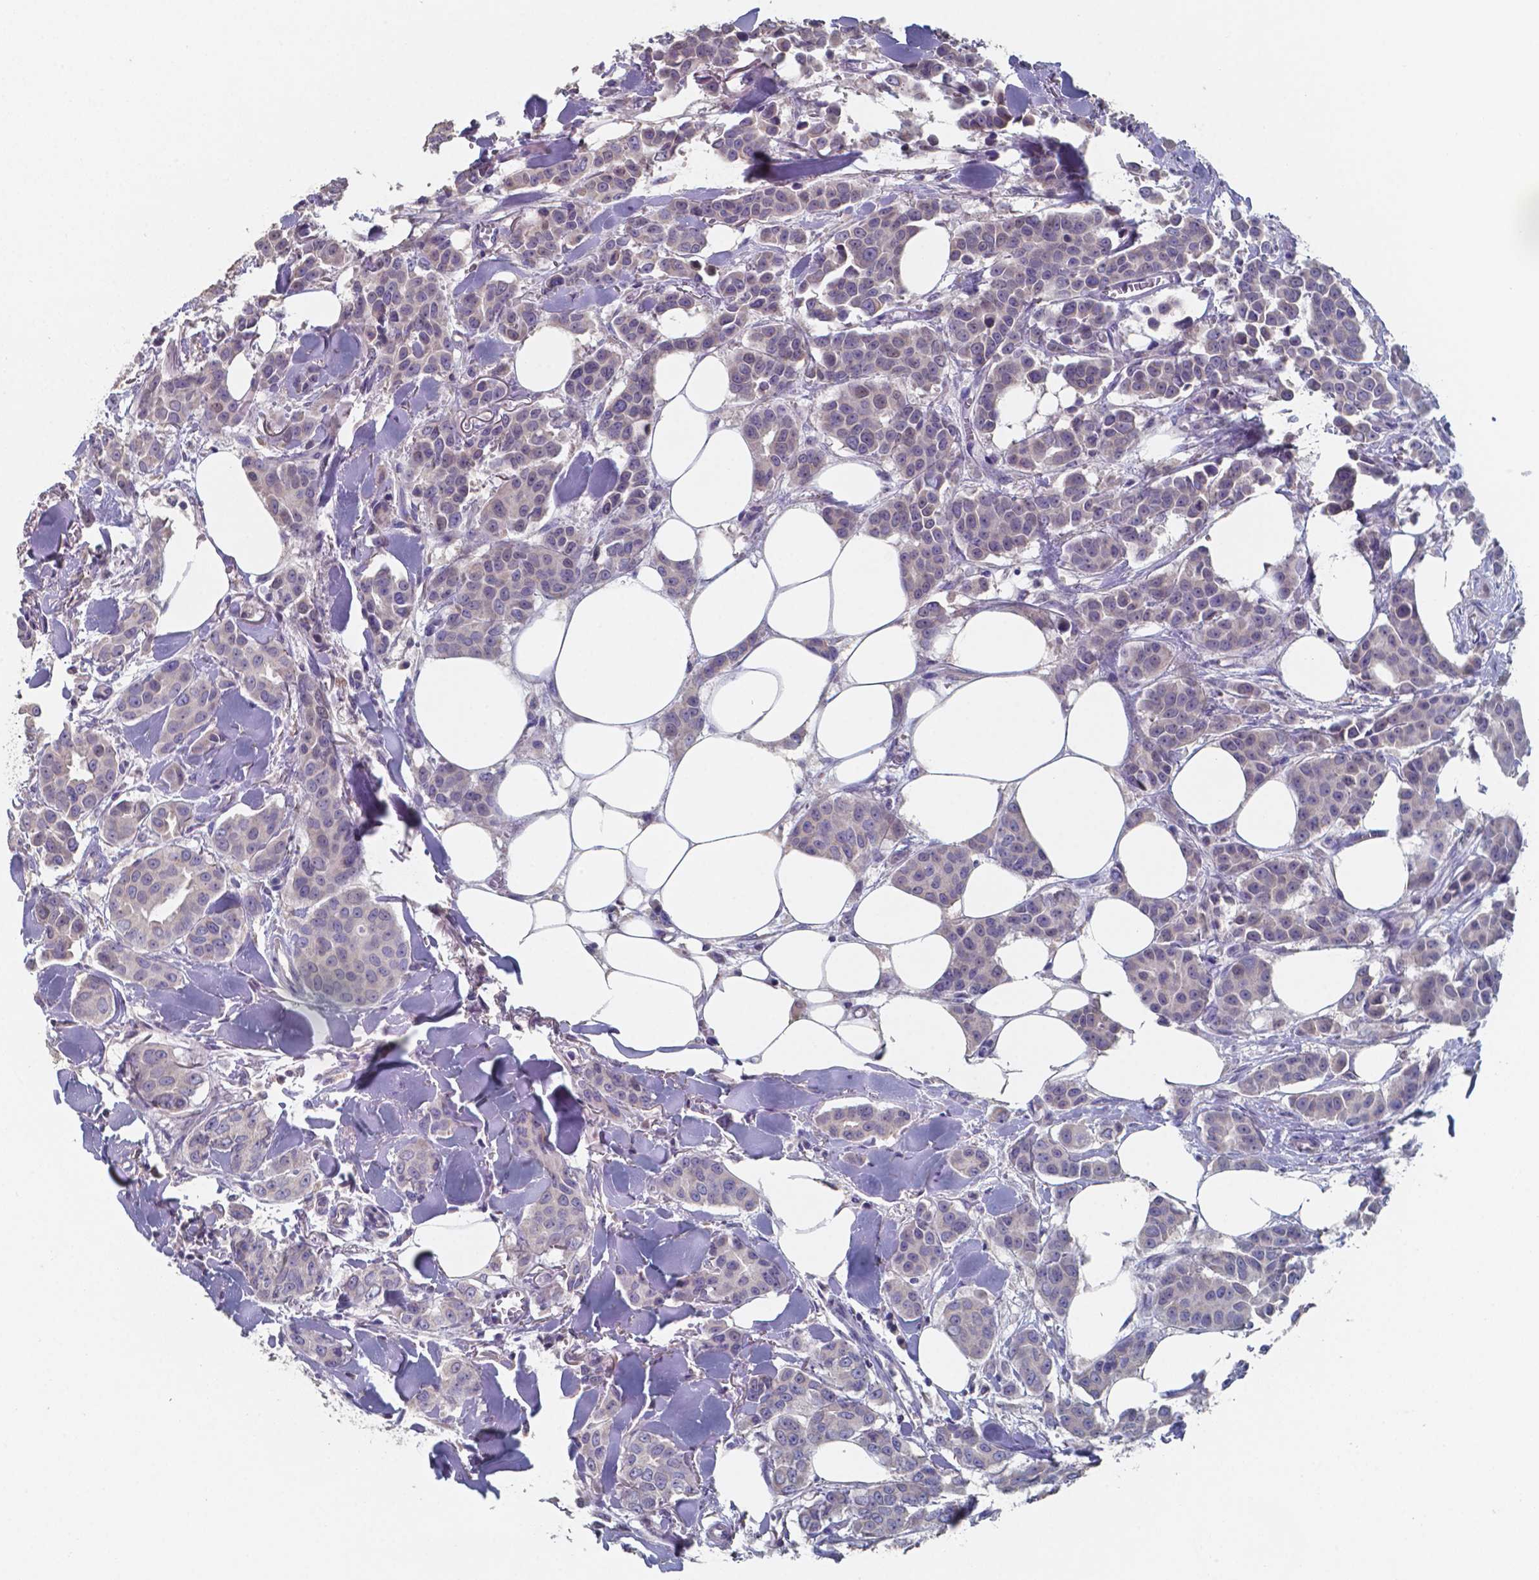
{"staining": {"intensity": "negative", "quantity": "none", "location": "none"}, "tissue": "breast cancer", "cell_type": "Tumor cells", "image_type": "cancer", "snomed": [{"axis": "morphology", "description": "Duct carcinoma"}, {"axis": "topography", "description": "Breast"}], "caption": "The IHC photomicrograph has no significant positivity in tumor cells of invasive ductal carcinoma (breast) tissue.", "gene": "FOXJ1", "patient": {"sex": "female", "age": 94}}